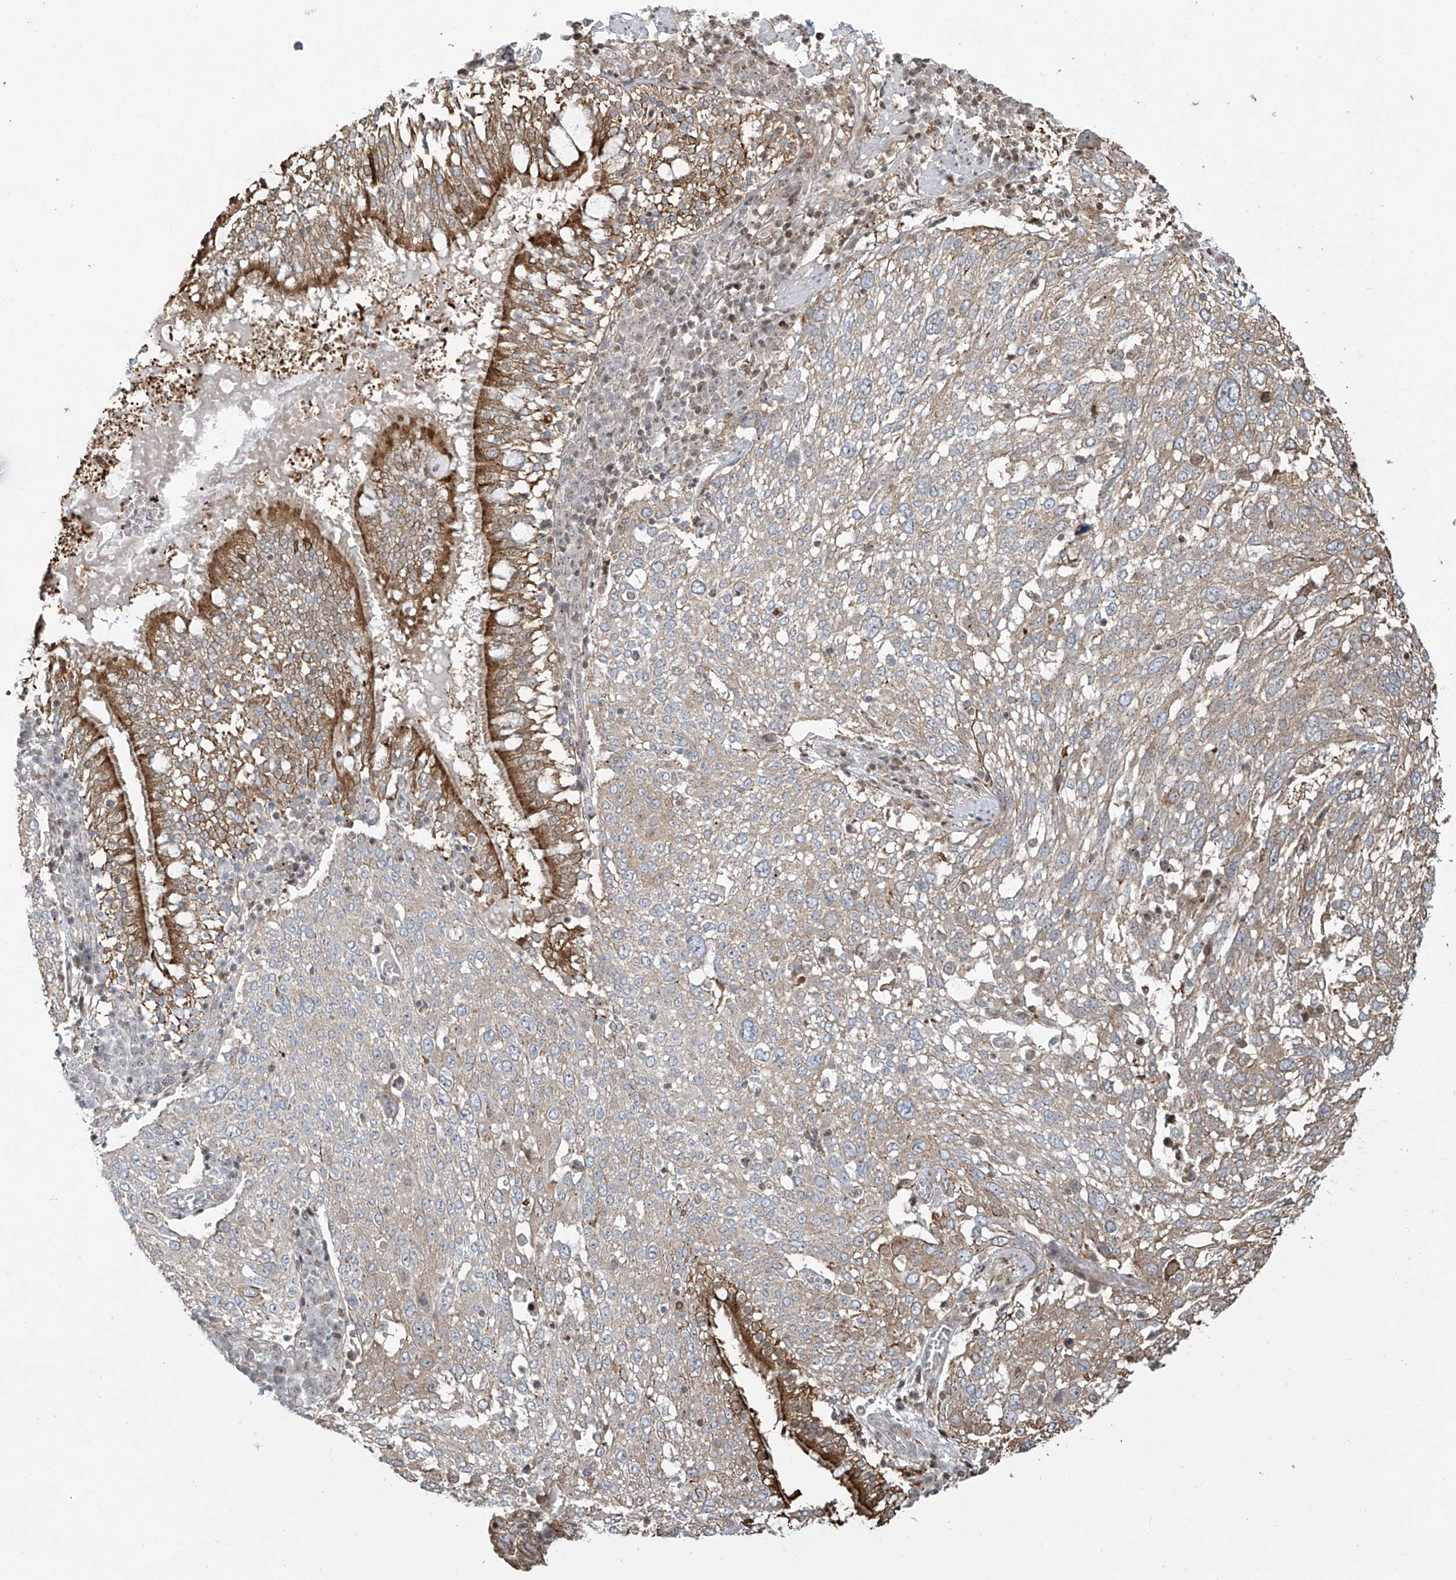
{"staining": {"intensity": "moderate", "quantity": "<25%", "location": "cytoplasmic/membranous"}, "tissue": "lung cancer", "cell_type": "Tumor cells", "image_type": "cancer", "snomed": [{"axis": "morphology", "description": "Squamous cell carcinoma, NOS"}, {"axis": "topography", "description": "Lung"}], "caption": "Immunohistochemistry (DAB) staining of human lung cancer reveals moderate cytoplasmic/membranous protein positivity in approximately <25% of tumor cells.", "gene": "VMP1", "patient": {"sex": "male", "age": 65}}